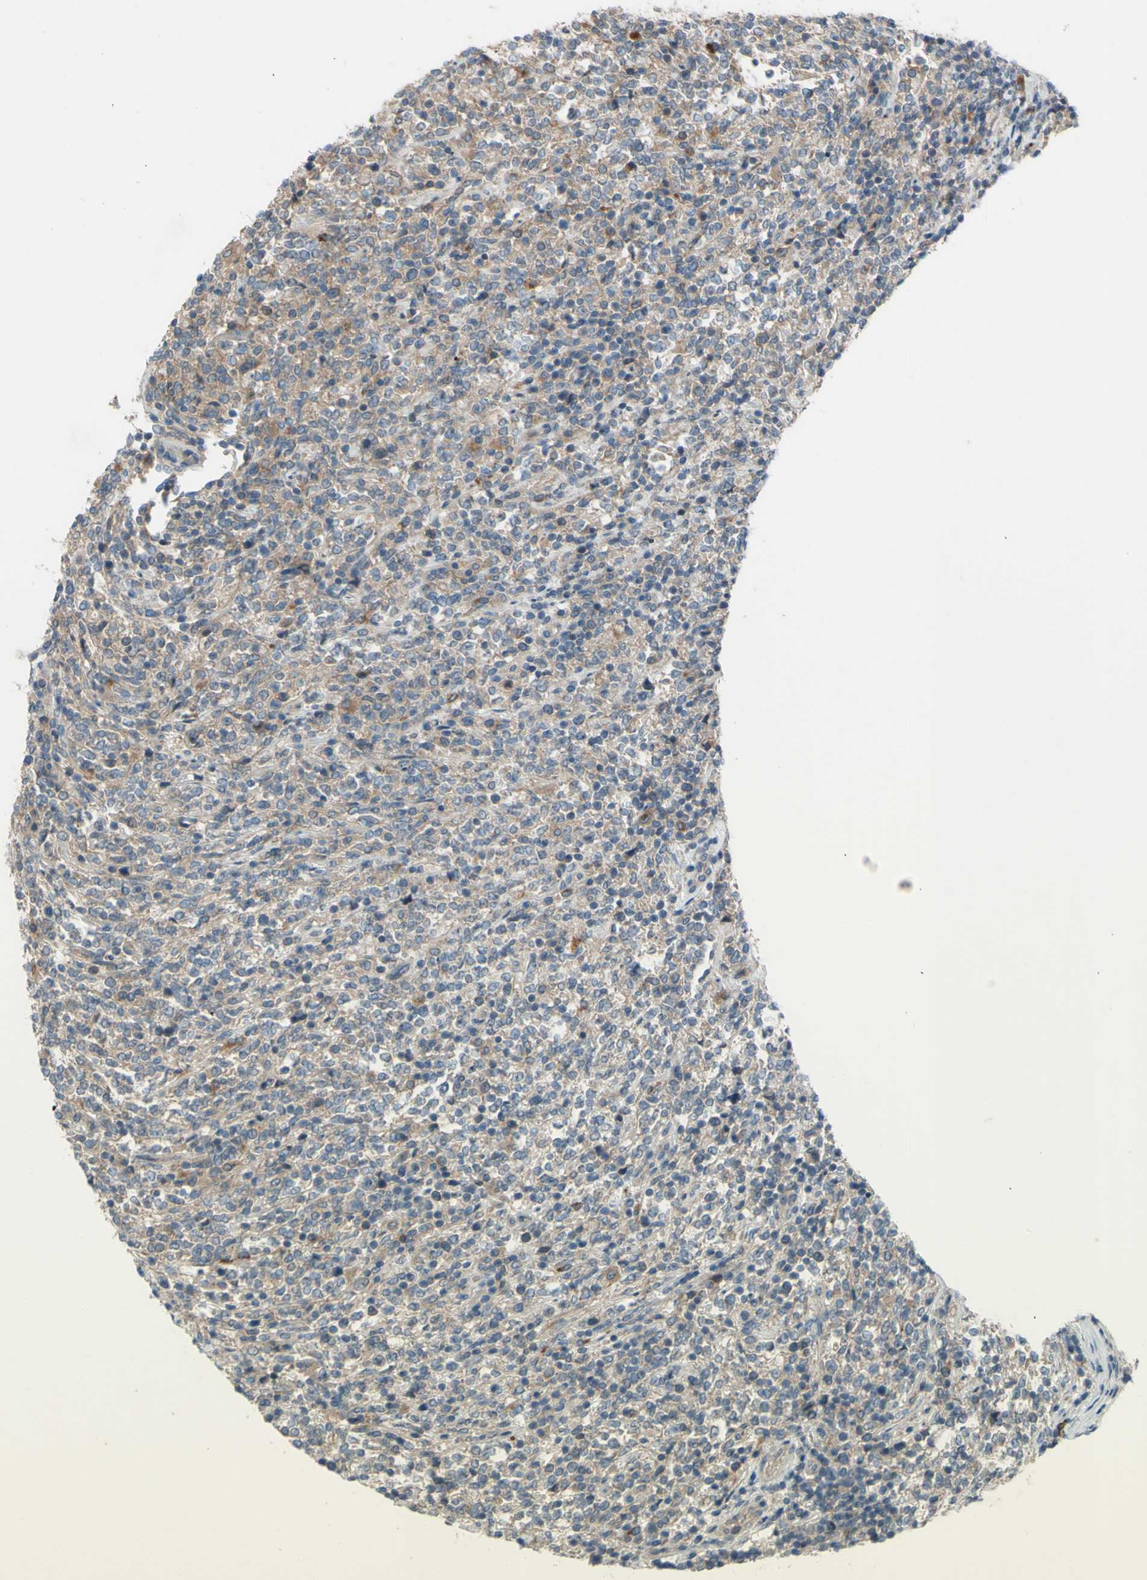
{"staining": {"intensity": "weak", "quantity": "25%-75%", "location": "cytoplasmic/membranous"}, "tissue": "lymphoma", "cell_type": "Tumor cells", "image_type": "cancer", "snomed": [{"axis": "morphology", "description": "Malignant lymphoma, non-Hodgkin's type, High grade"}, {"axis": "topography", "description": "Soft tissue"}], "caption": "Immunohistochemical staining of lymphoma exhibits low levels of weak cytoplasmic/membranous positivity in approximately 25%-75% of tumor cells.", "gene": "AFP", "patient": {"sex": "male", "age": 18}}